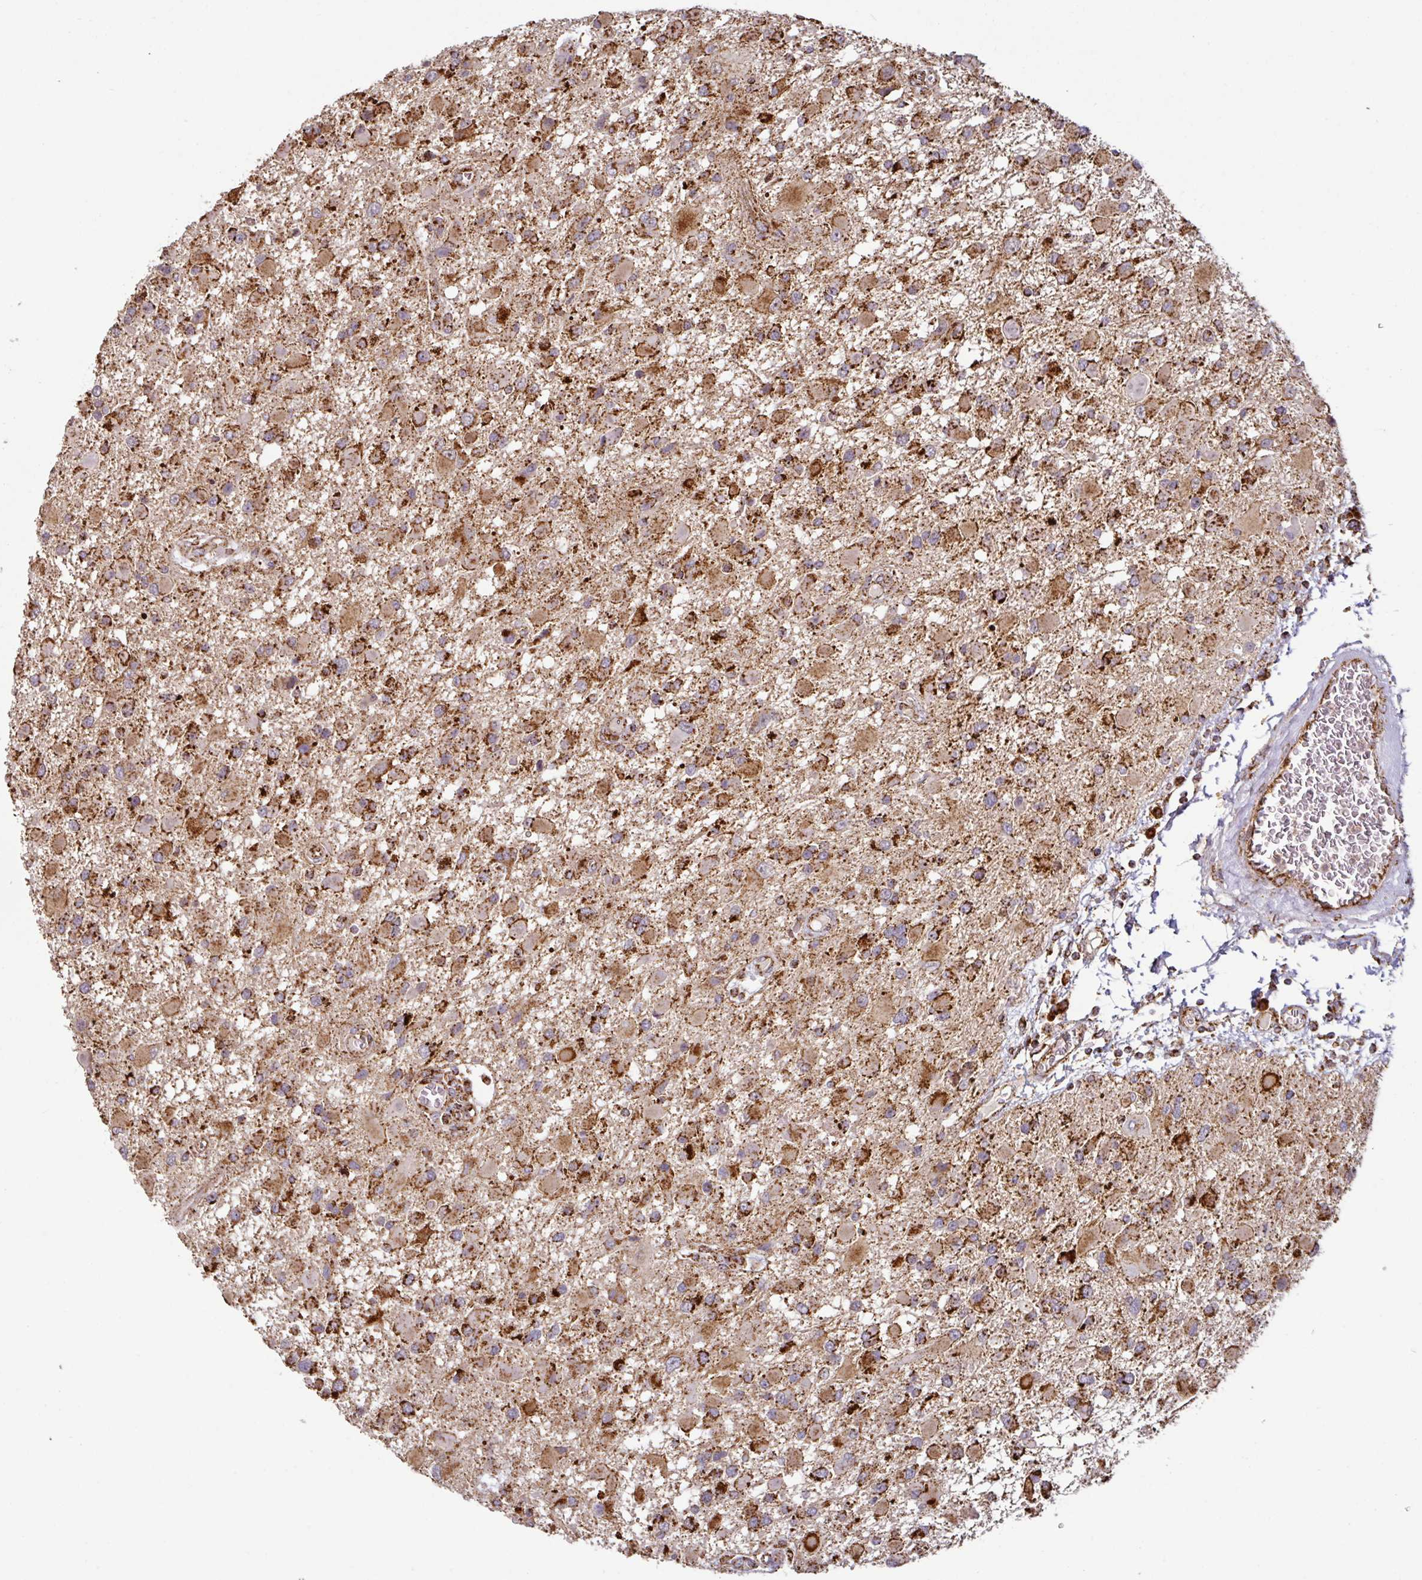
{"staining": {"intensity": "strong", "quantity": ">75%", "location": "cytoplasmic/membranous"}, "tissue": "glioma", "cell_type": "Tumor cells", "image_type": "cancer", "snomed": [{"axis": "morphology", "description": "Glioma, malignant, High grade"}, {"axis": "topography", "description": "Brain"}], "caption": "Human malignant high-grade glioma stained with a protein marker exhibits strong staining in tumor cells.", "gene": "TRAP1", "patient": {"sex": "male", "age": 53}}